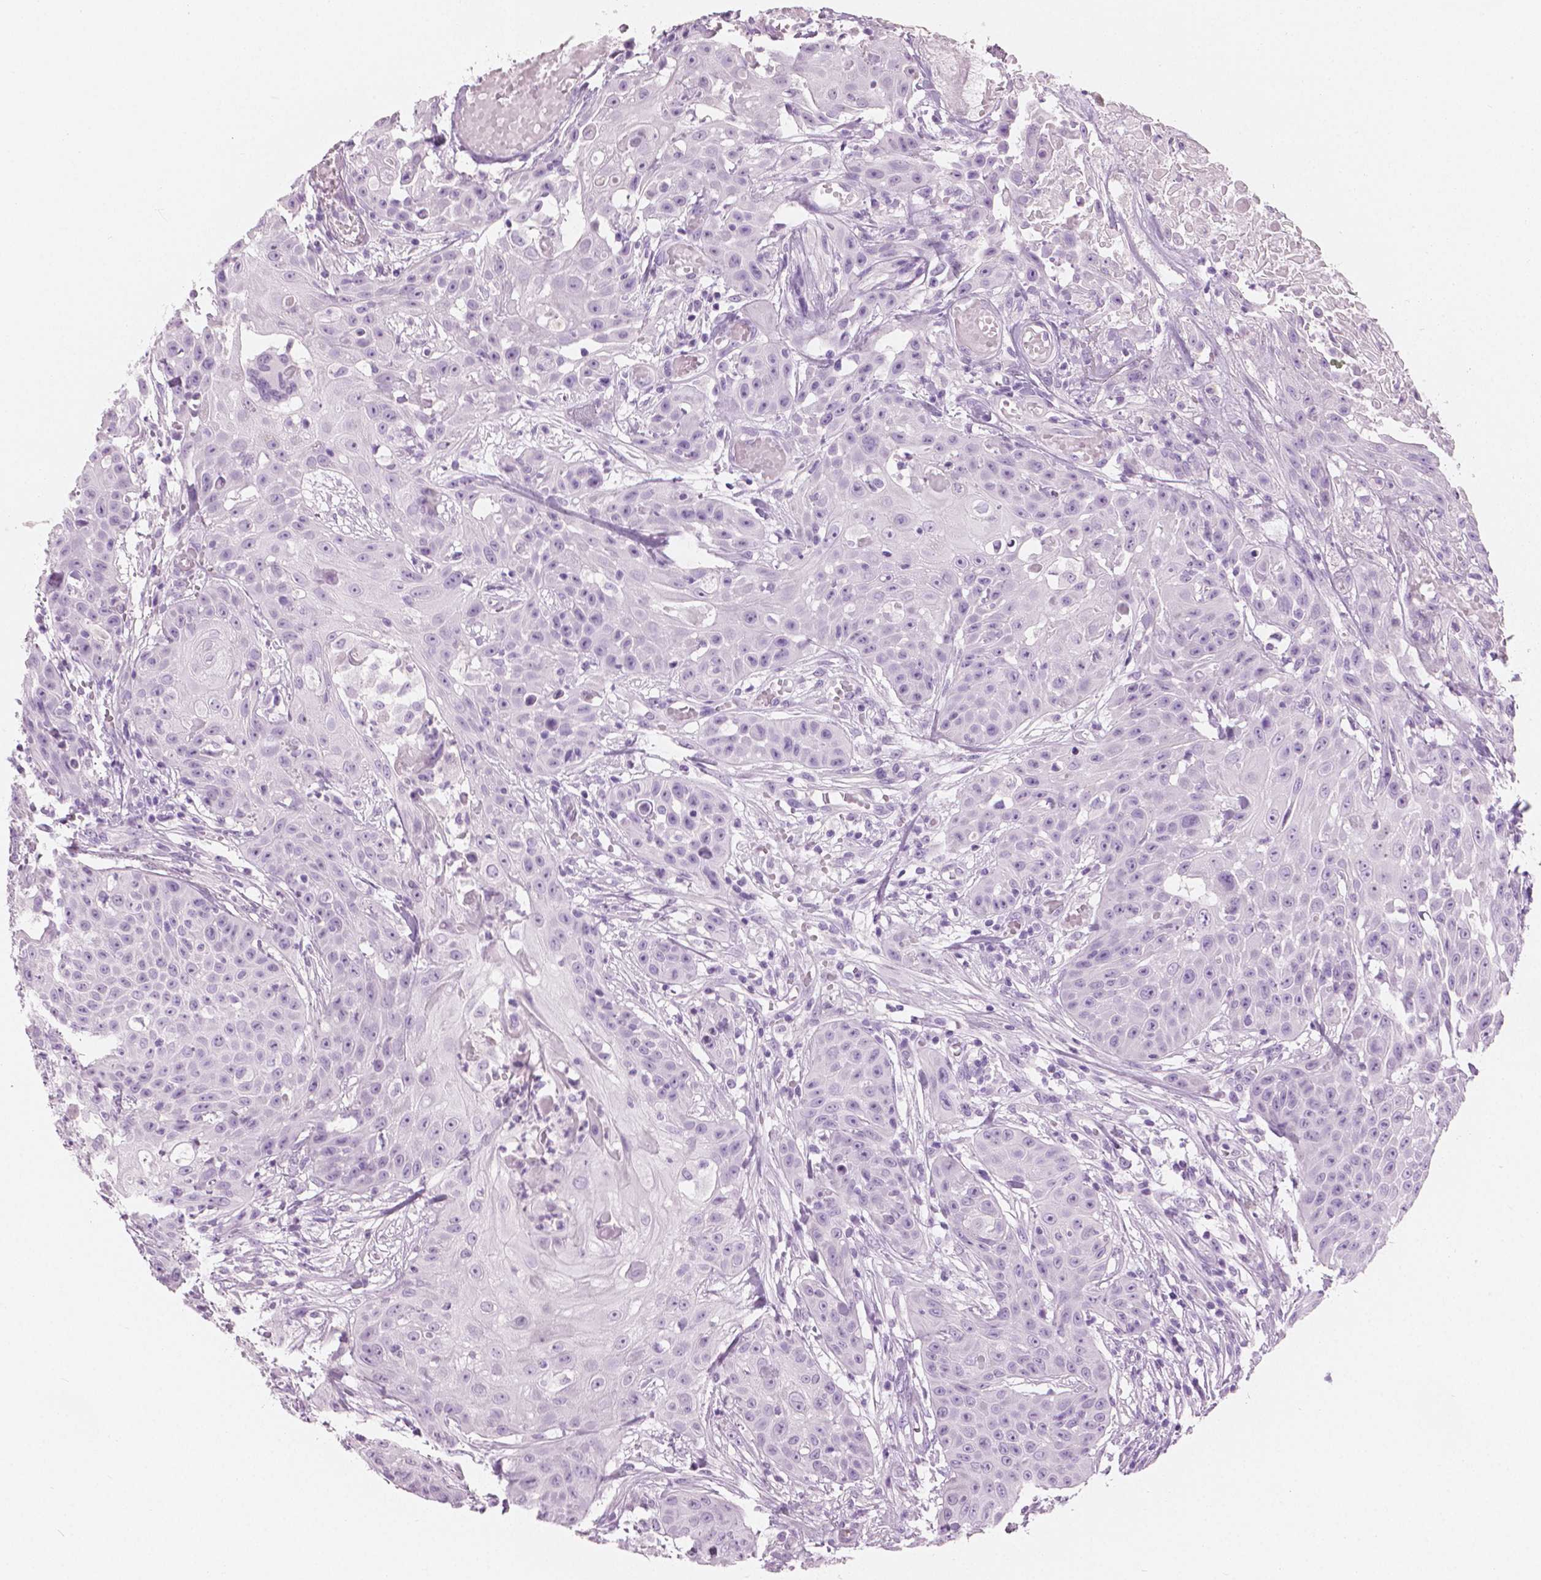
{"staining": {"intensity": "weak", "quantity": "<25%", "location": "nuclear"}, "tissue": "head and neck cancer", "cell_type": "Tumor cells", "image_type": "cancer", "snomed": [{"axis": "morphology", "description": "Squamous cell carcinoma, NOS"}, {"axis": "topography", "description": "Oral tissue"}, {"axis": "topography", "description": "Head-Neck"}], "caption": "The image shows no staining of tumor cells in squamous cell carcinoma (head and neck).", "gene": "PLIN4", "patient": {"sex": "female", "age": 55}}